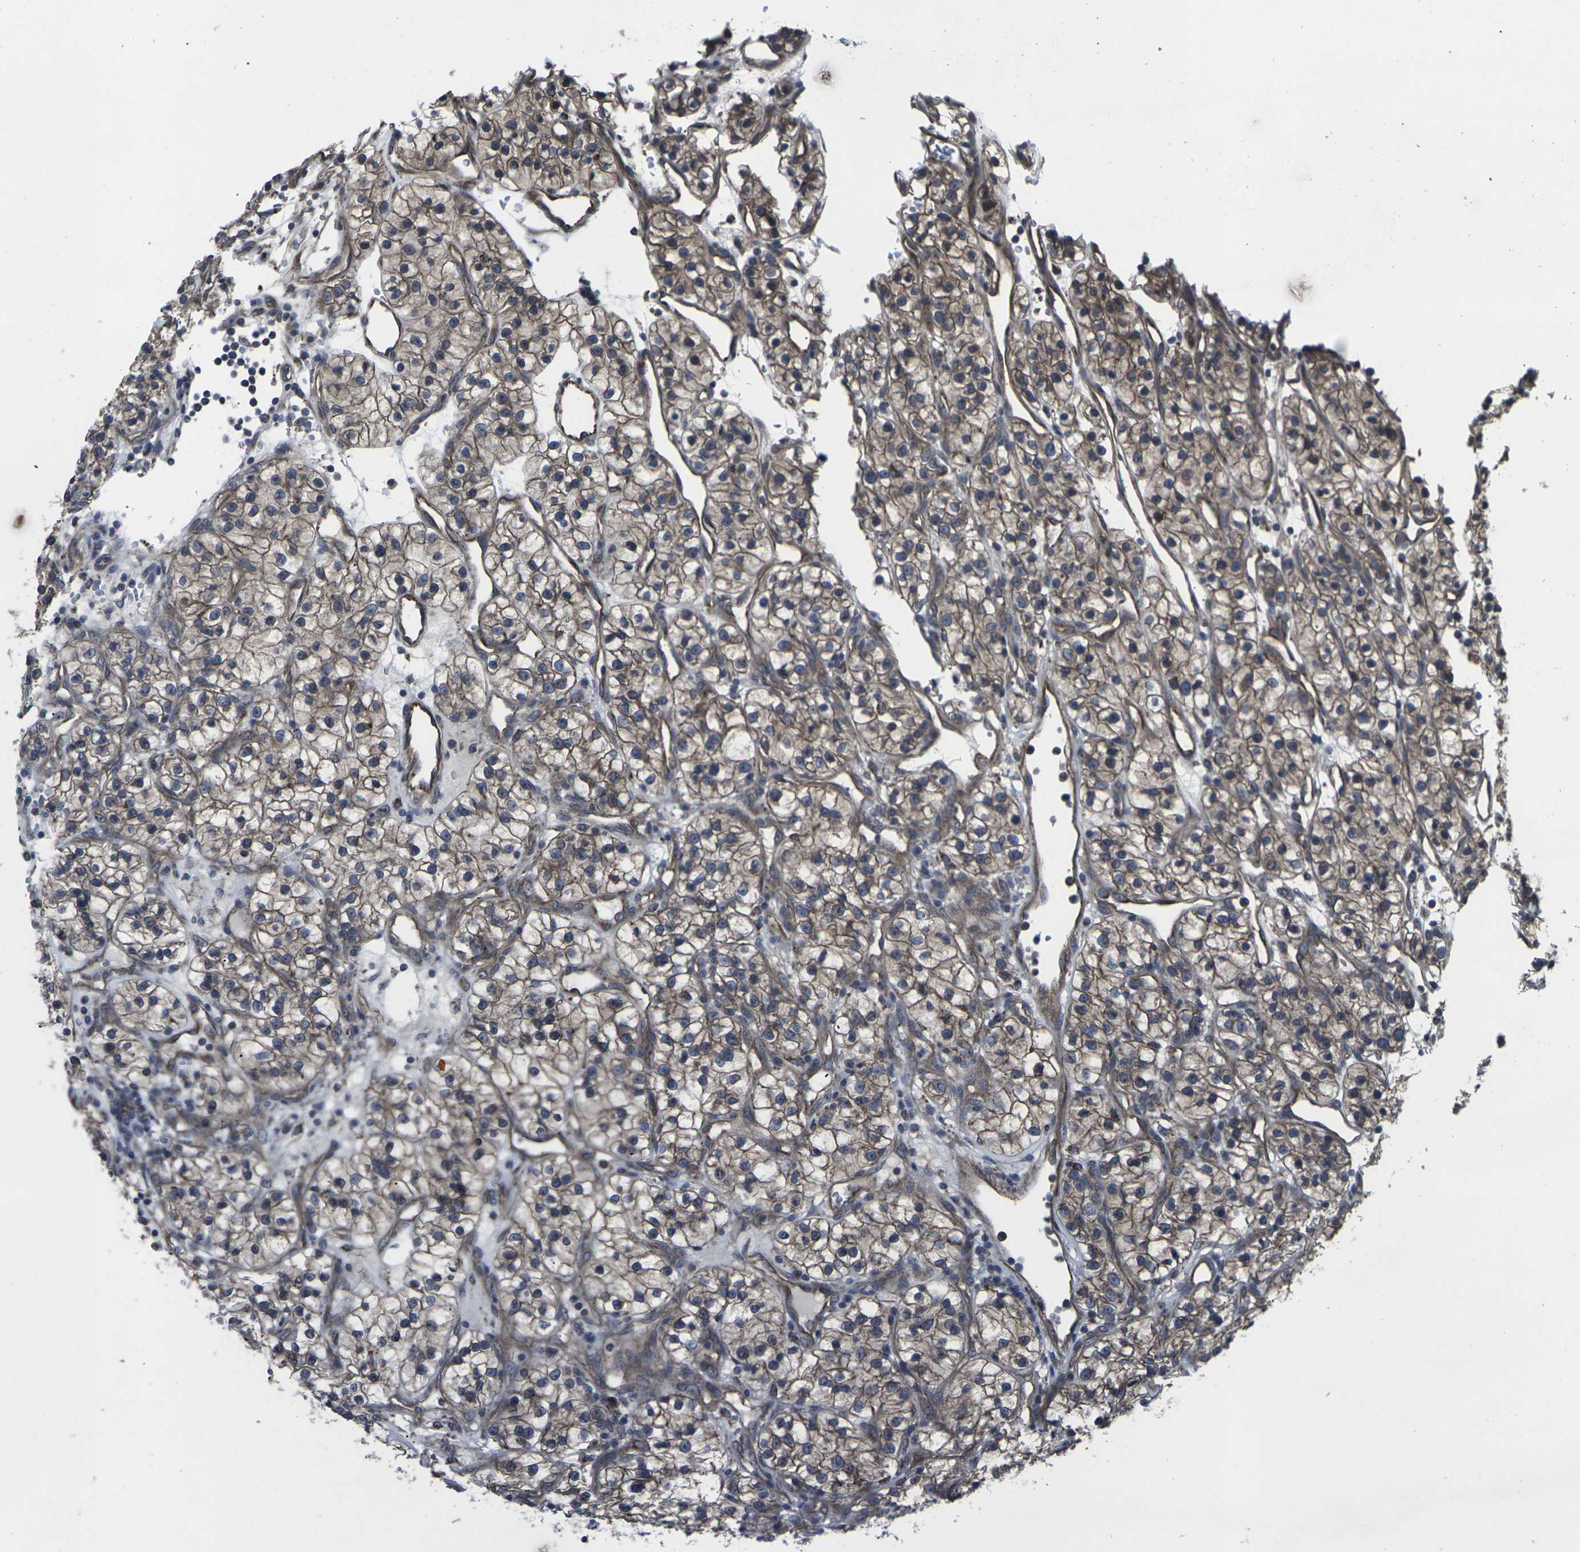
{"staining": {"intensity": "moderate", "quantity": ">75%", "location": "cytoplasmic/membranous"}, "tissue": "renal cancer", "cell_type": "Tumor cells", "image_type": "cancer", "snomed": [{"axis": "morphology", "description": "Adenocarcinoma, NOS"}, {"axis": "topography", "description": "Kidney"}], "caption": "Immunohistochemical staining of renal cancer demonstrates moderate cytoplasmic/membranous protein expression in about >75% of tumor cells.", "gene": "MAPKAPK2", "patient": {"sex": "female", "age": 57}}